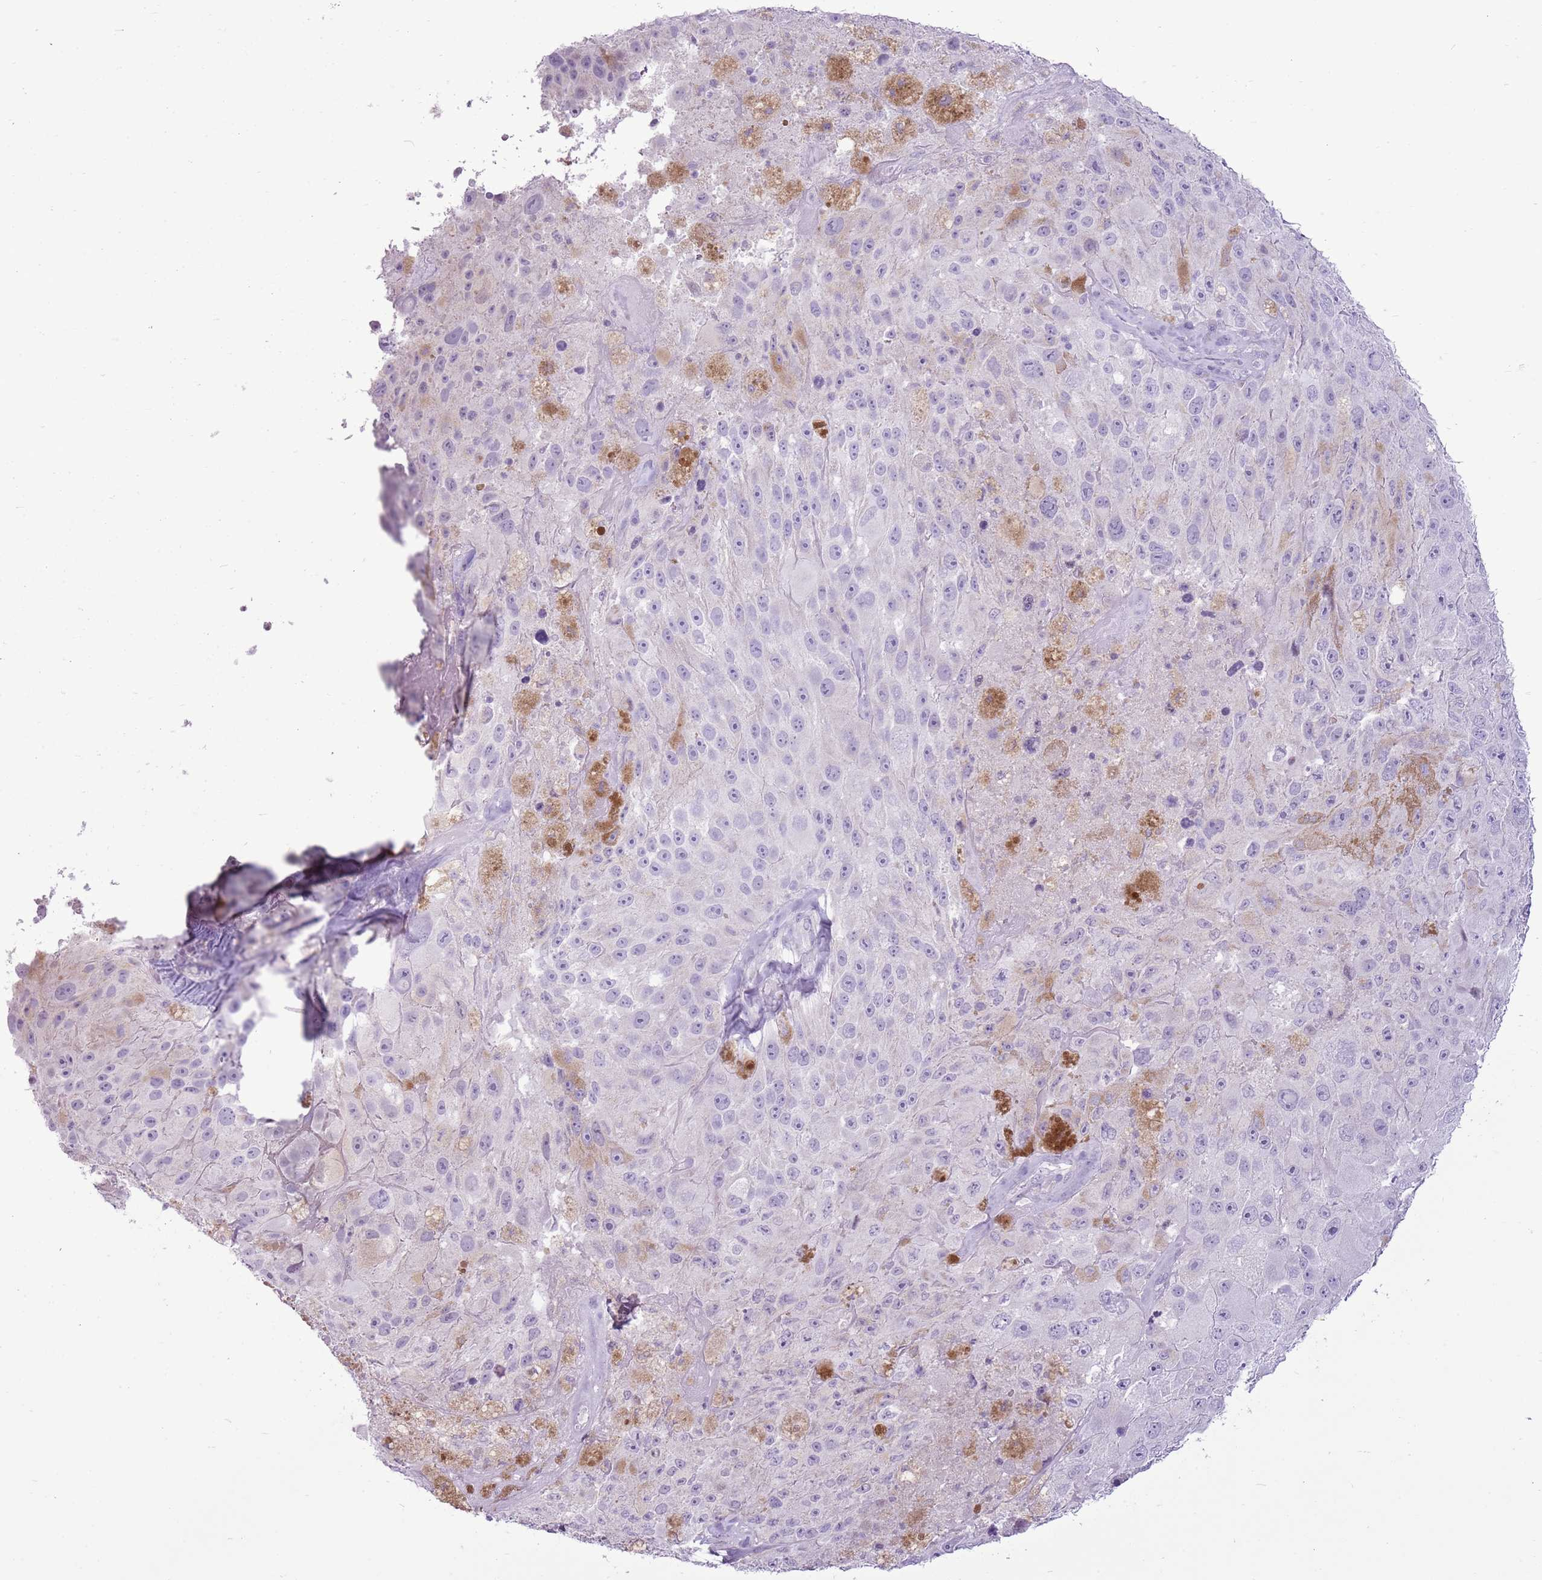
{"staining": {"intensity": "negative", "quantity": "none", "location": "none"}, "tissue": "melanoma", "cell_type": "Tumor cells", "image_type": "cancer", "snomed": [{"axis": "morphology", "description": "Malignant melanoma, Metastatic site"}, {"axis": "topography", "description": "Lymph node"}], "caption": "High power microscopy image of an immunohistochemistry (IHC) micrograph of malignant melanoma (metastatic site), revealing no significant positivity in tumor cells.", "gene": "RPL3L", "patient": {"sex": "male", "age": 62}}